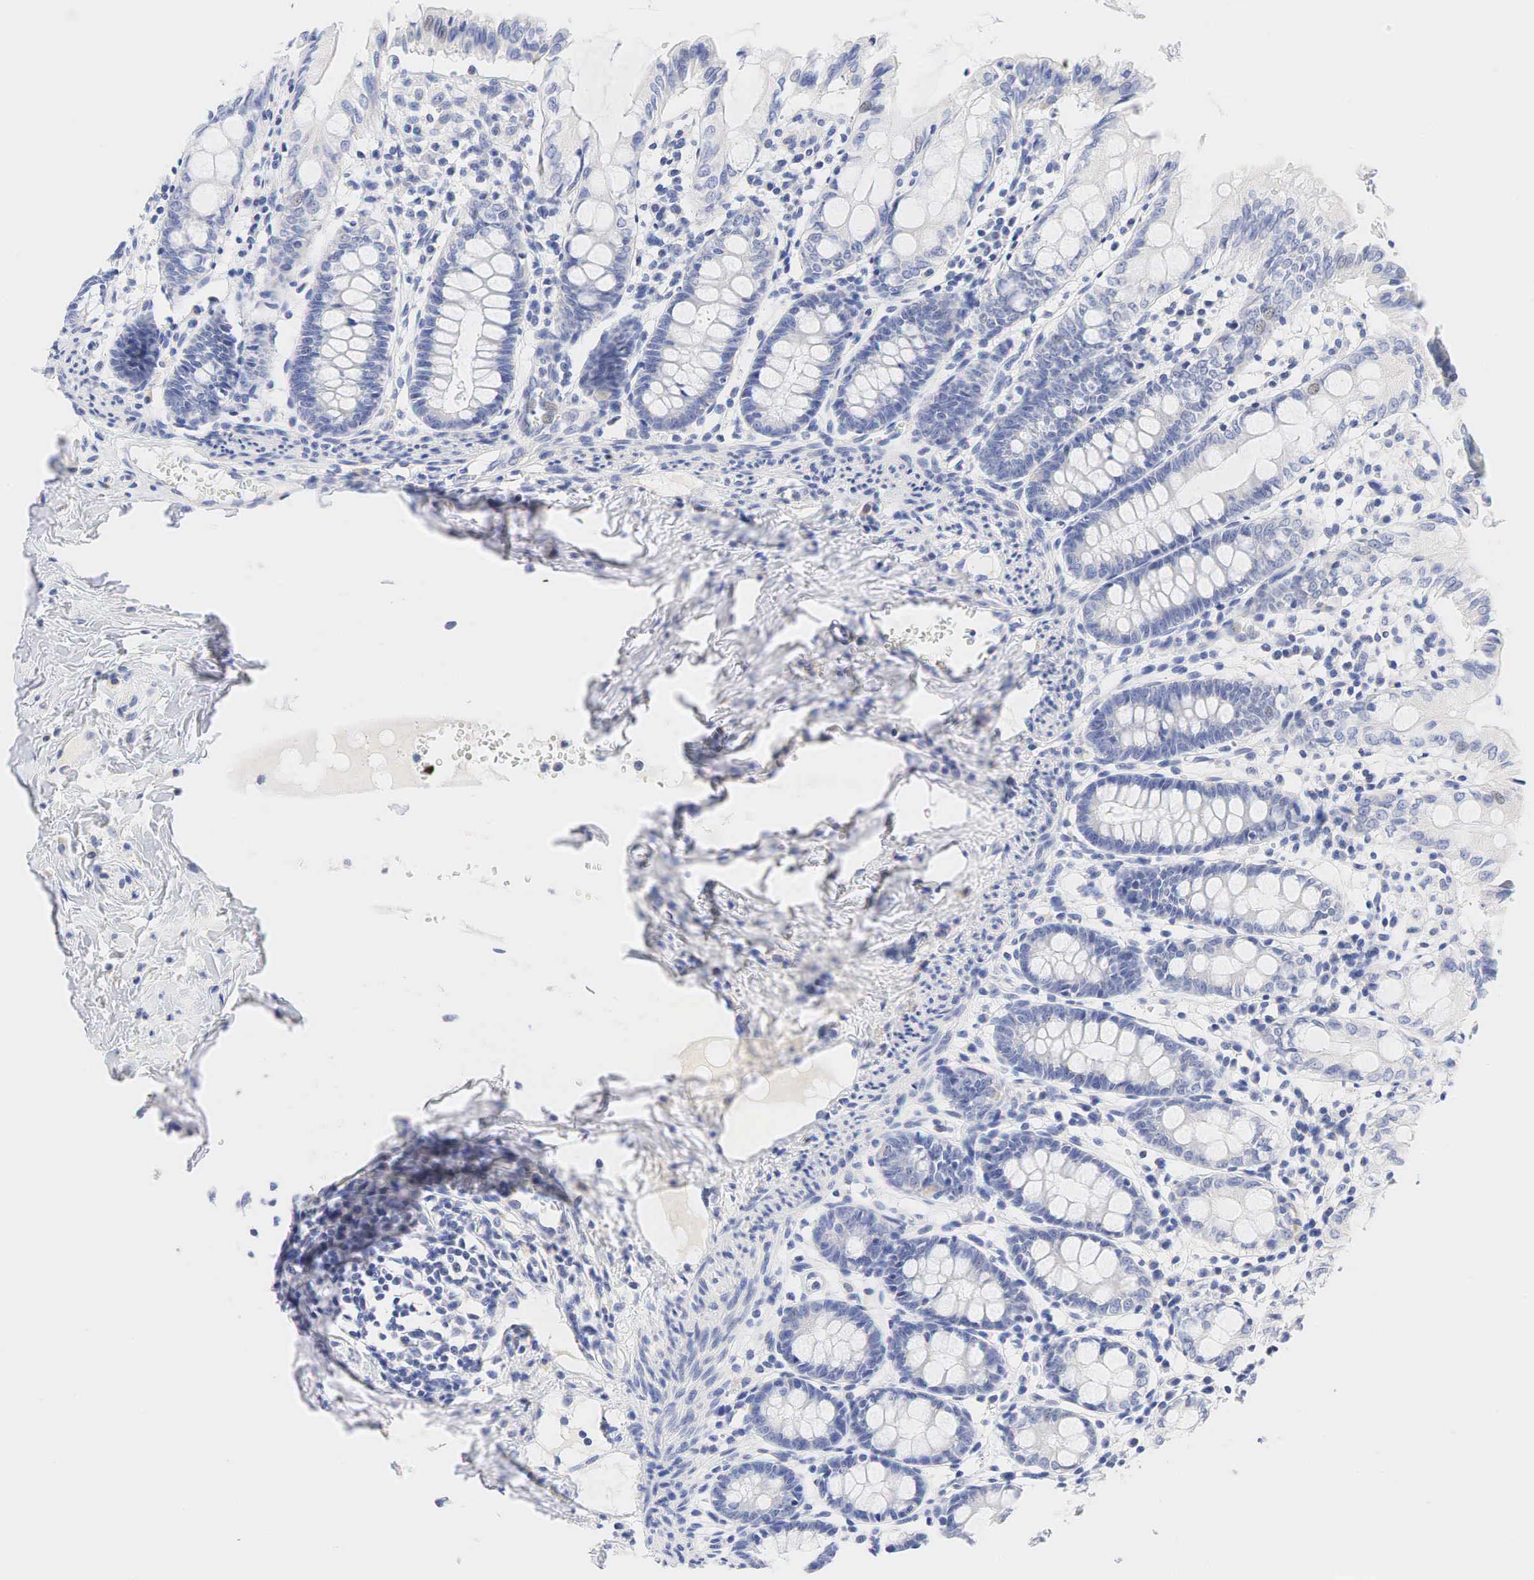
{"staining": {"intensity": "negative", "quantity": "none", "location": "none"}, "tissue": "colon", "cell_type": "Endothelial cells", "image_type": "normal", "snomed": [{"axis": "morphology", "description": "Normal tissue, NOS"}, {"axis": "topography", "description": "Colon"}], "caption": "A high-resolution image shows IHC staining of benign colon, which demonstrates no significant expression in endothelial cells.", "gene": "AR", "patient": {"sex": "male", "age": 1}}